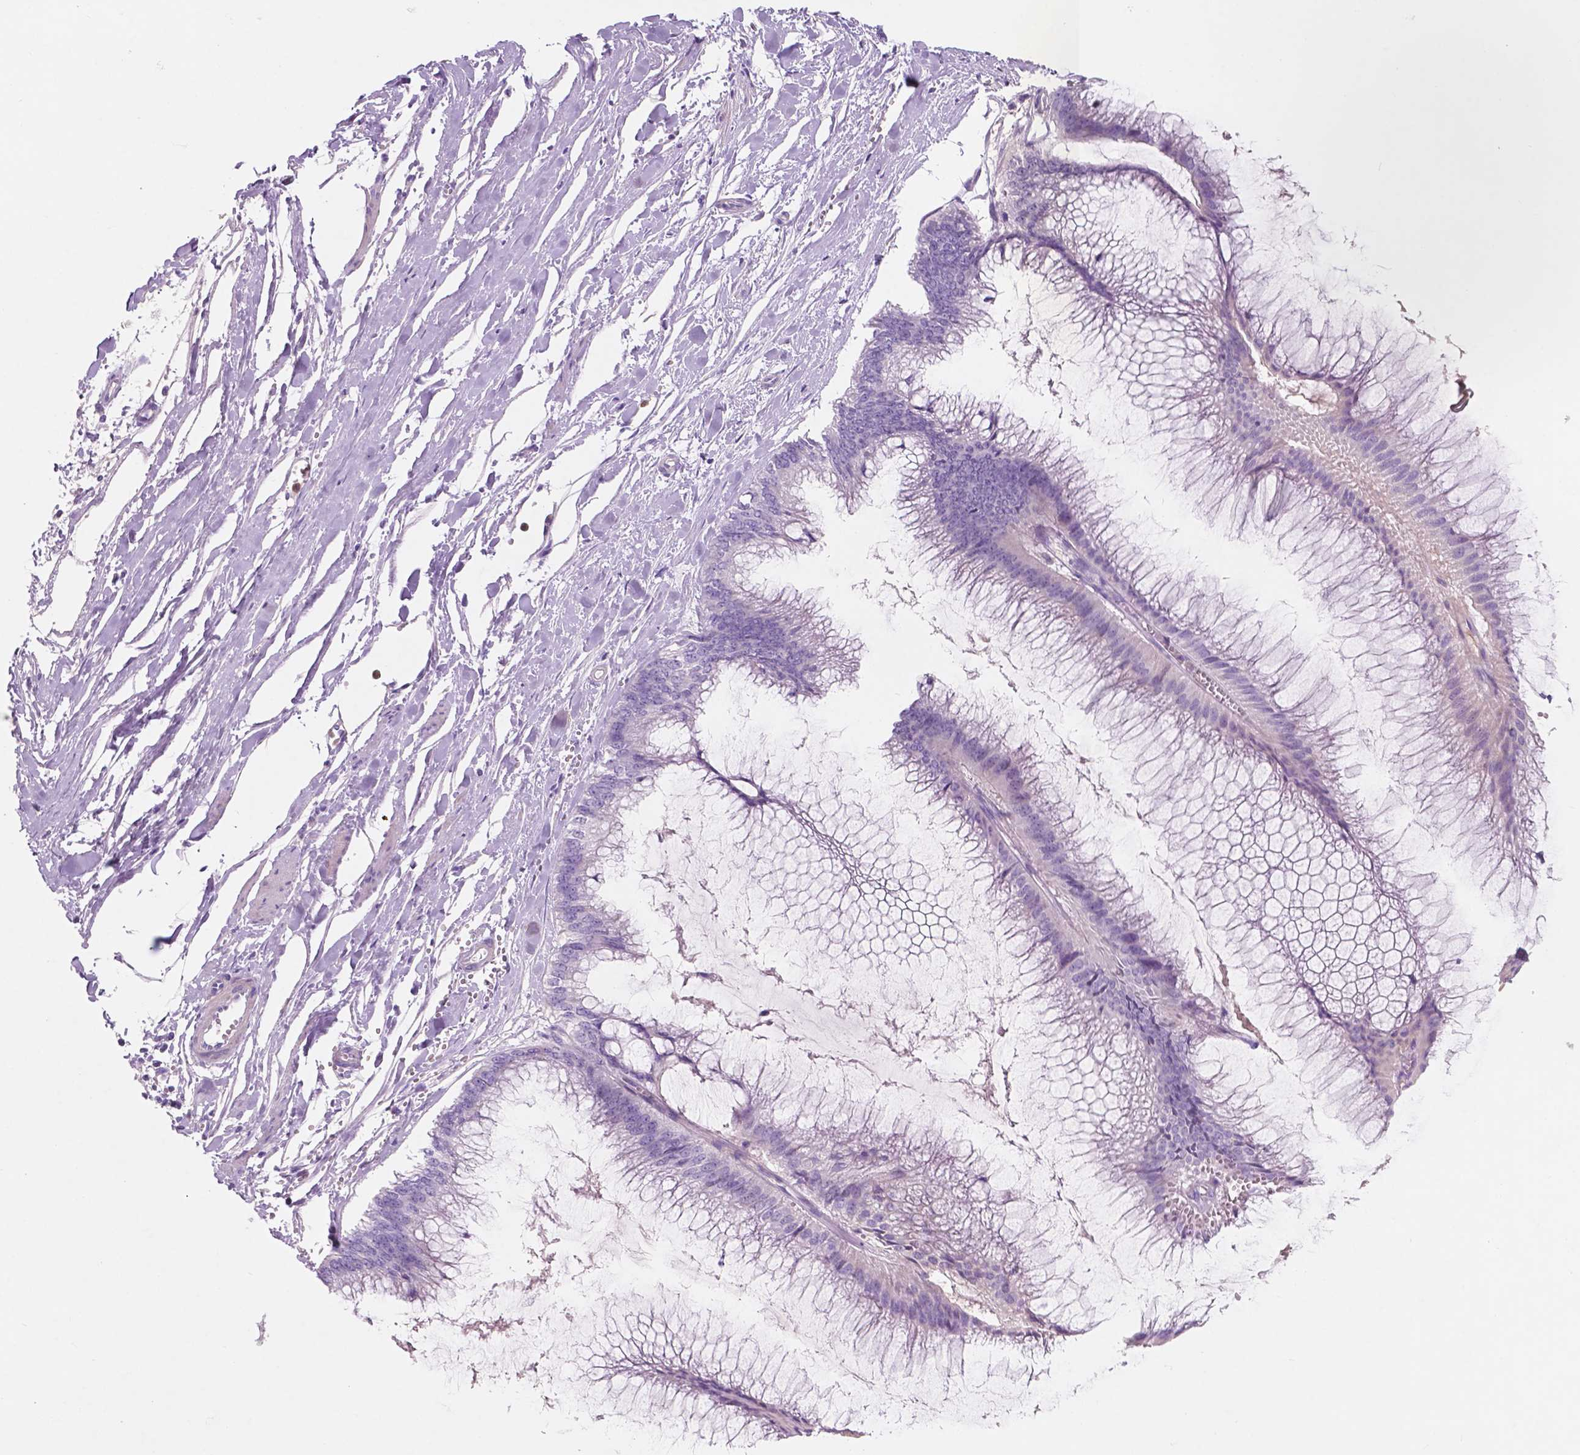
{"staining": {"intensity": "negative", "quantity": "none", "location": "none"}, "tissue": "ovarian cancer", "cell_type": "Tumor cells", "image_type": "cancer", "snomed": [{"axis": "morphology", "description": "Cystadenocarcinoma, mucinous, NOS"}, {"axis": "topography", "description": "Ovary"}], "caption": "There is no significant positivity in tumor cells of ovarian cancer (mucinous cystadenocarcinoma). Nuclei are stained in blue.", "gene": "CUZD1", "patient": {"sex": "female", "age": 44}}